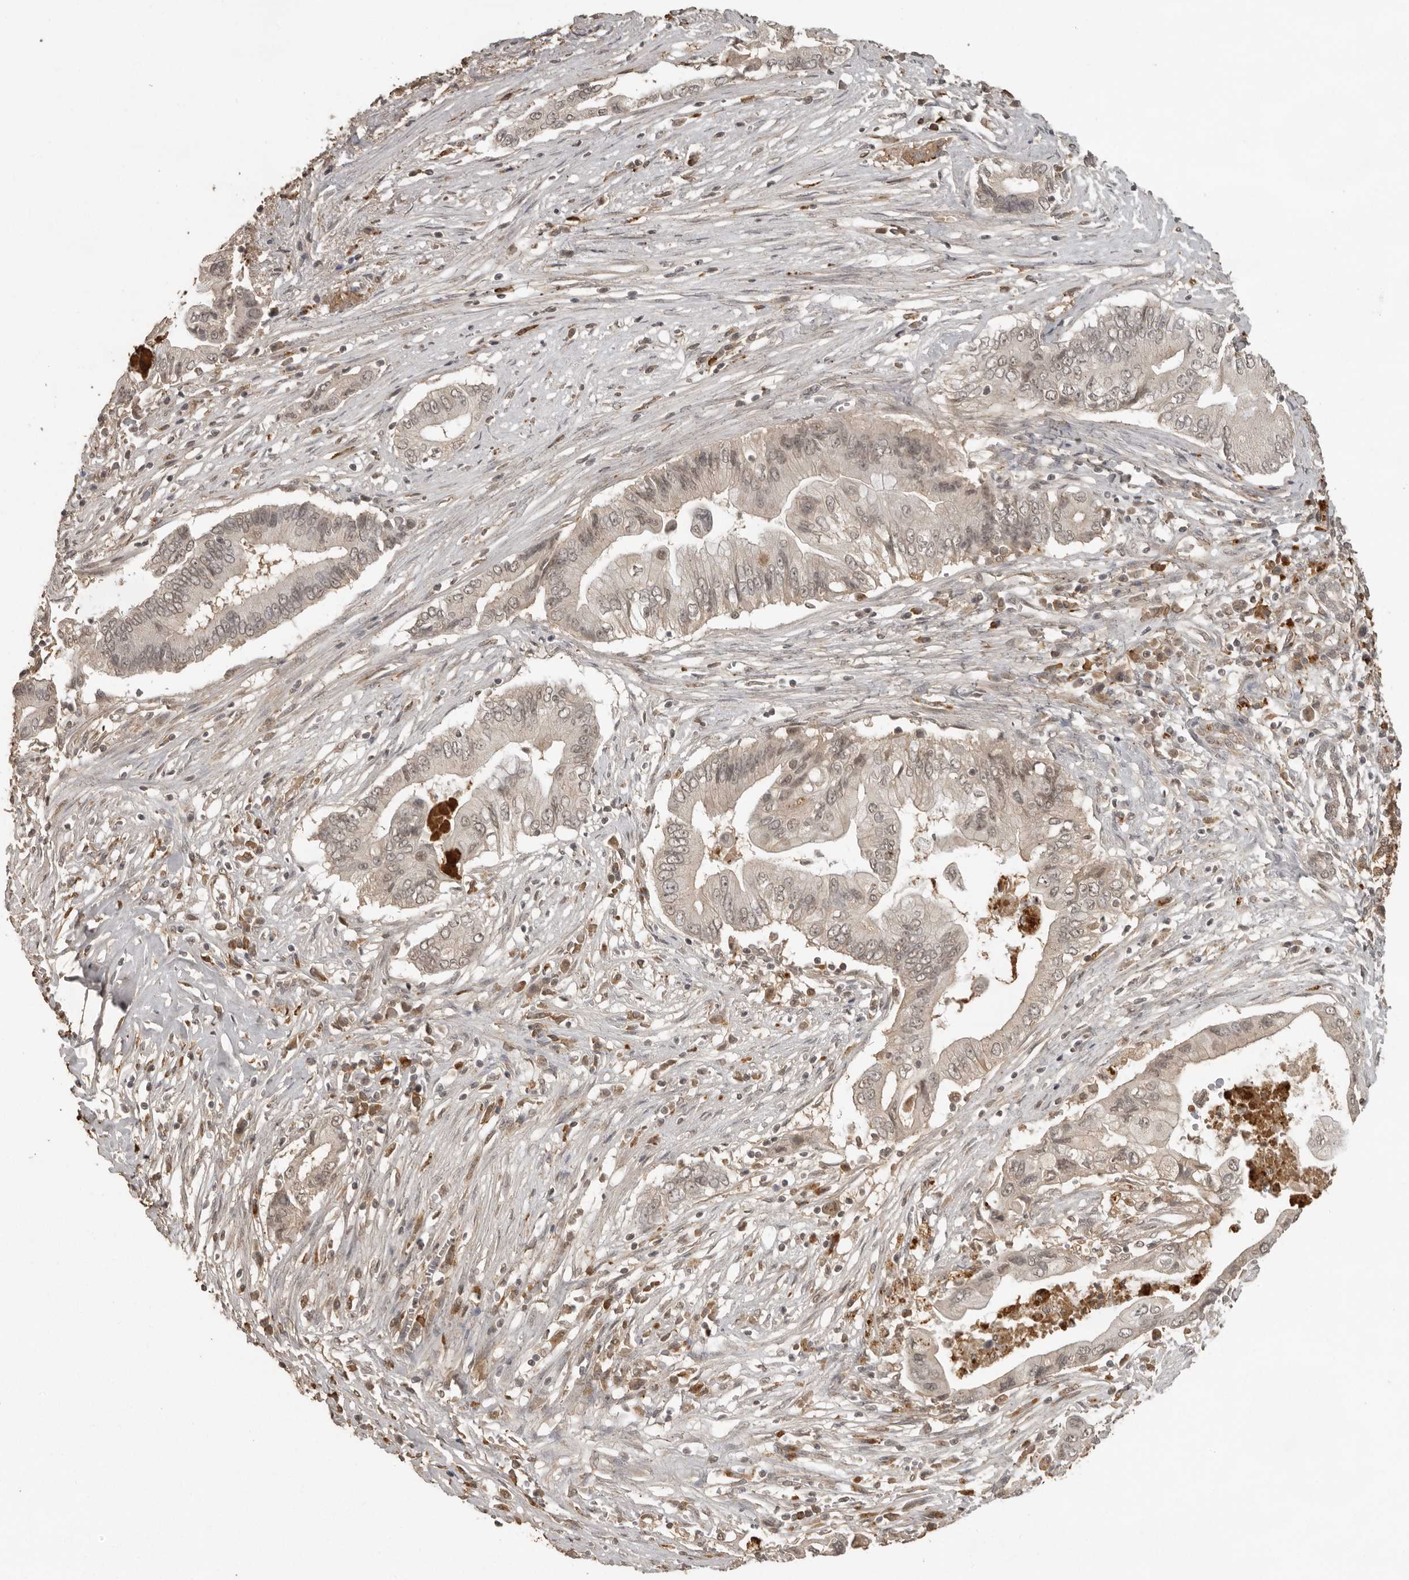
{"staining": {"intensity": "weak", "quantity": "<25%", "location": "cytoplasmic/membranous"}, "tissue": "pancreatic cancer", "cell_type": "Tumor cells", "image_type": "cancer", "snomed": [{"axis": "morphology", "description": "Adenocarcinoma, NOS"}, {"axis": "topography", "description": "Pancreas"}], "caption": "Protein analysis of pancreatic adenocarcinoma demonstrates no significant staining in tumor cells.", "gene": "CTF1", "patient": {"sex": "male", "age": 78}}